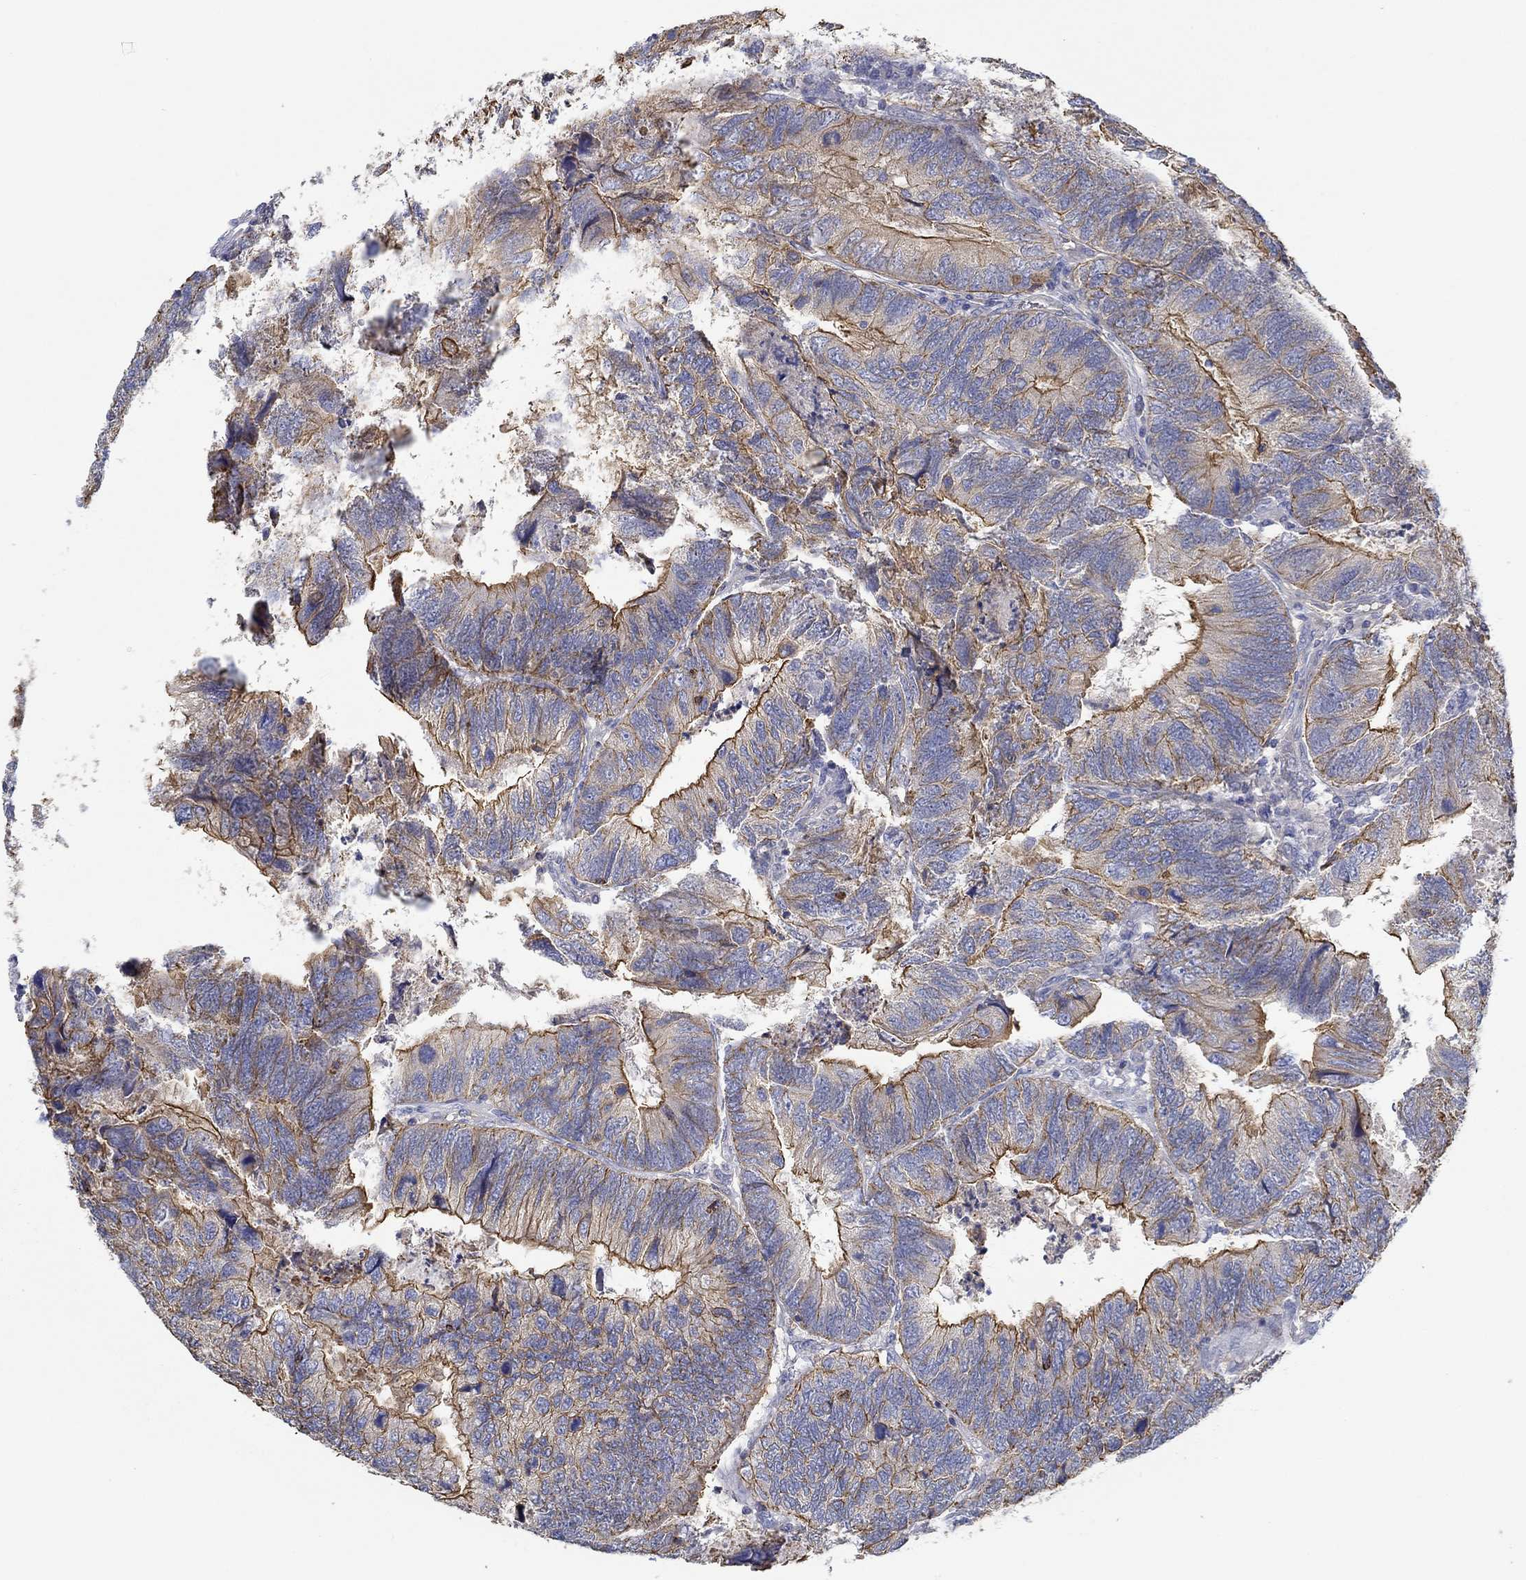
{"staining": {"intensity": "strong", "quantity": "25%-75%", "location": "cytoplasmic/membranous"}, "tissue": "colorectal cancer", "cell_type": "Tumor cells", "image_type": "cancer", "snomed": [{"axis": "morphology", "description": "Adenocarcinoma, NOS"}, {"axis": "topography", "description": "Colon"}], "caption": "The histopathology image shows a brown stain indicating the presence of a protein in the cytoplasmic/membranous of tumor cells in colorectal cancer (adenocarcinoma).", "gene": "BBOF1", "patient": {"sex": "female", "age": 67}}